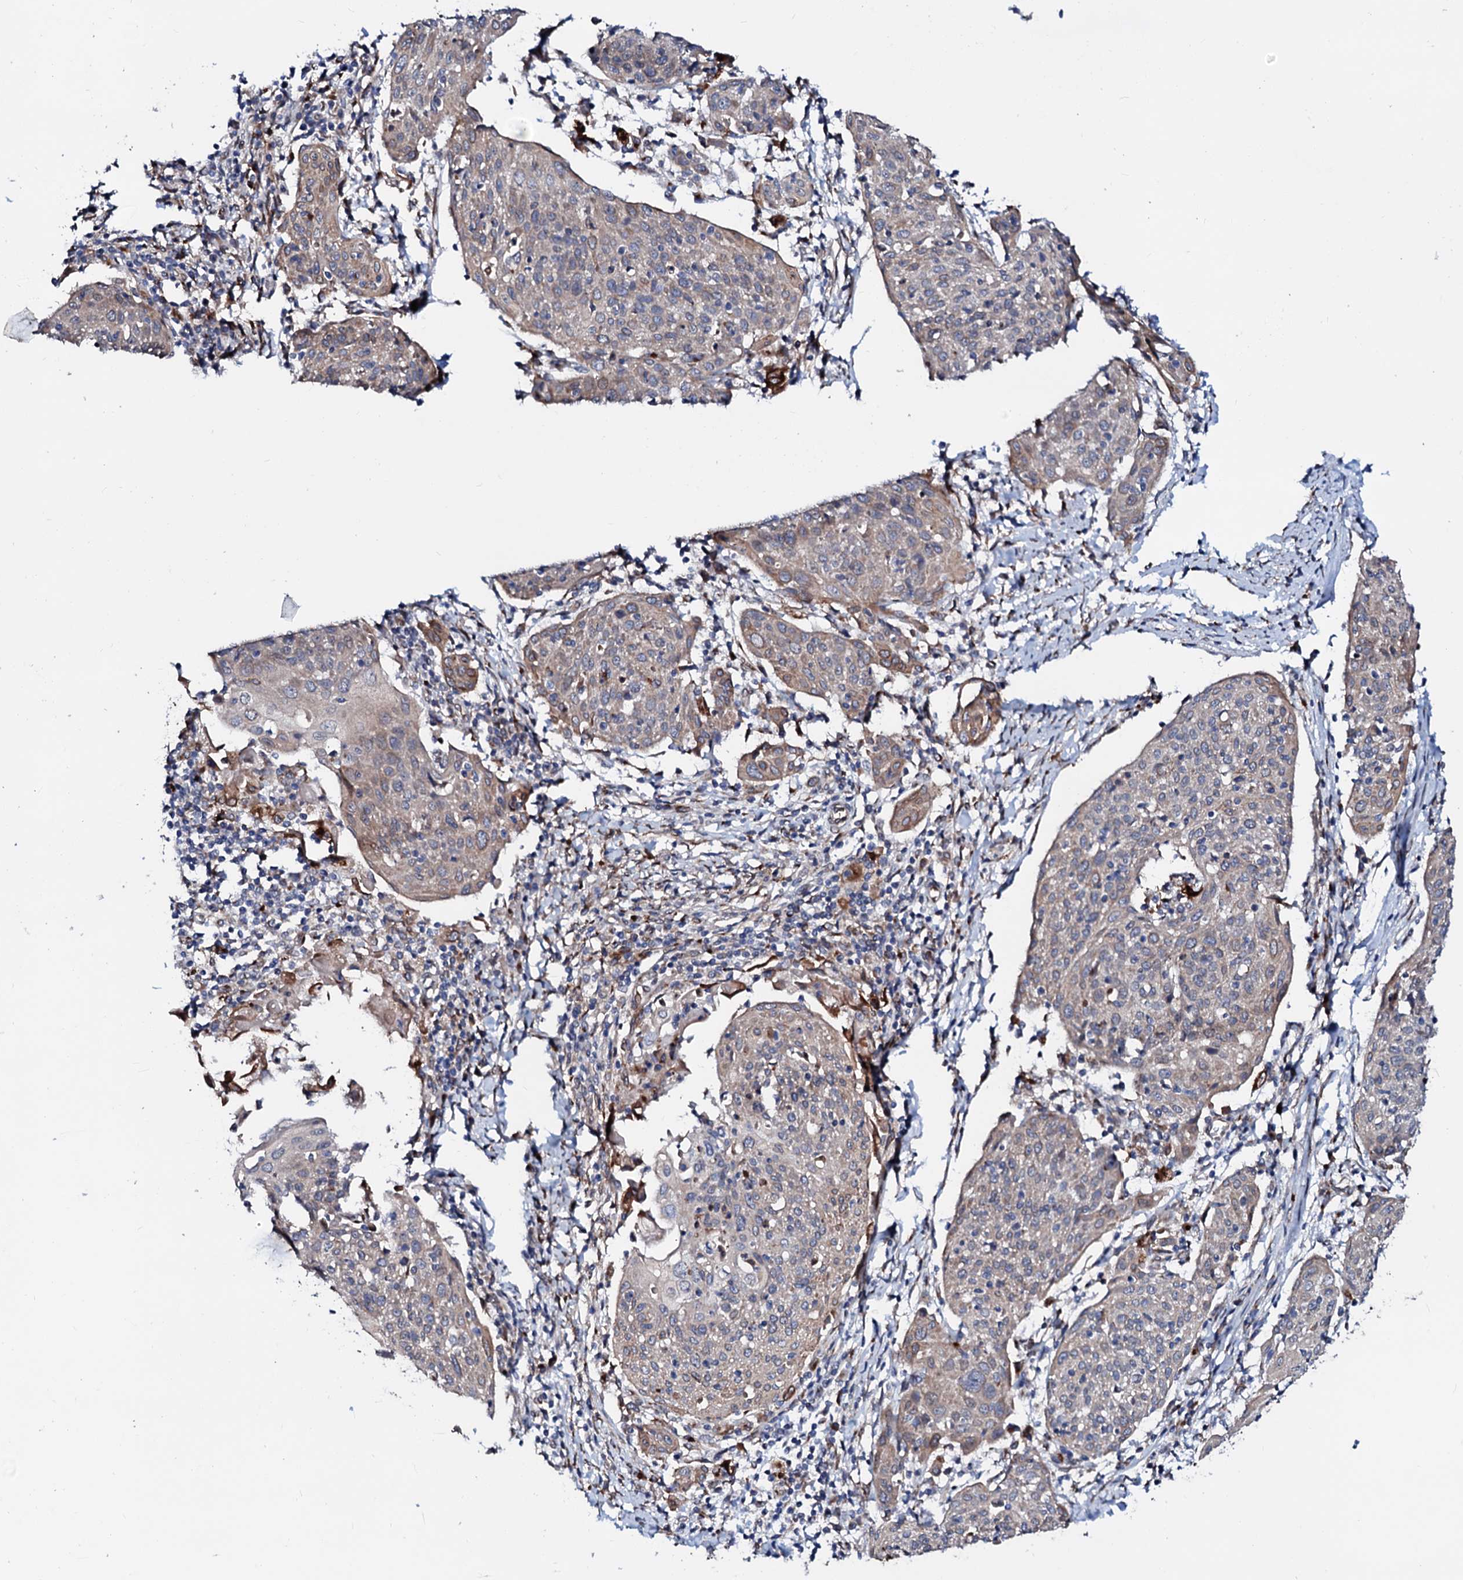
{"staining": {"intensity": "weak", "quantity": "25%-75%", "location": "cytoplasmic/membranous"}, "tissue": "cervical cancer", "cell_type": "Tumor cells", "image_type": "cancer", "snomed": [{"axis": "morphology", "description": "Squamous cell carcinoma, NOS"}, {"axis": "topography", "description": "Cervix"}], "caption": "High-magnification brightfield microscopy of cervical squamous cell carcinoma stained with DAB (brown) and counterstained with hematoxylin (blue). tumor cells exhibit weak cytoplasmic/membranous staining is present in approximately25%-75% of cells.", "gene": "TMCO3", "patient": {"sex": "female", "age": 67}}